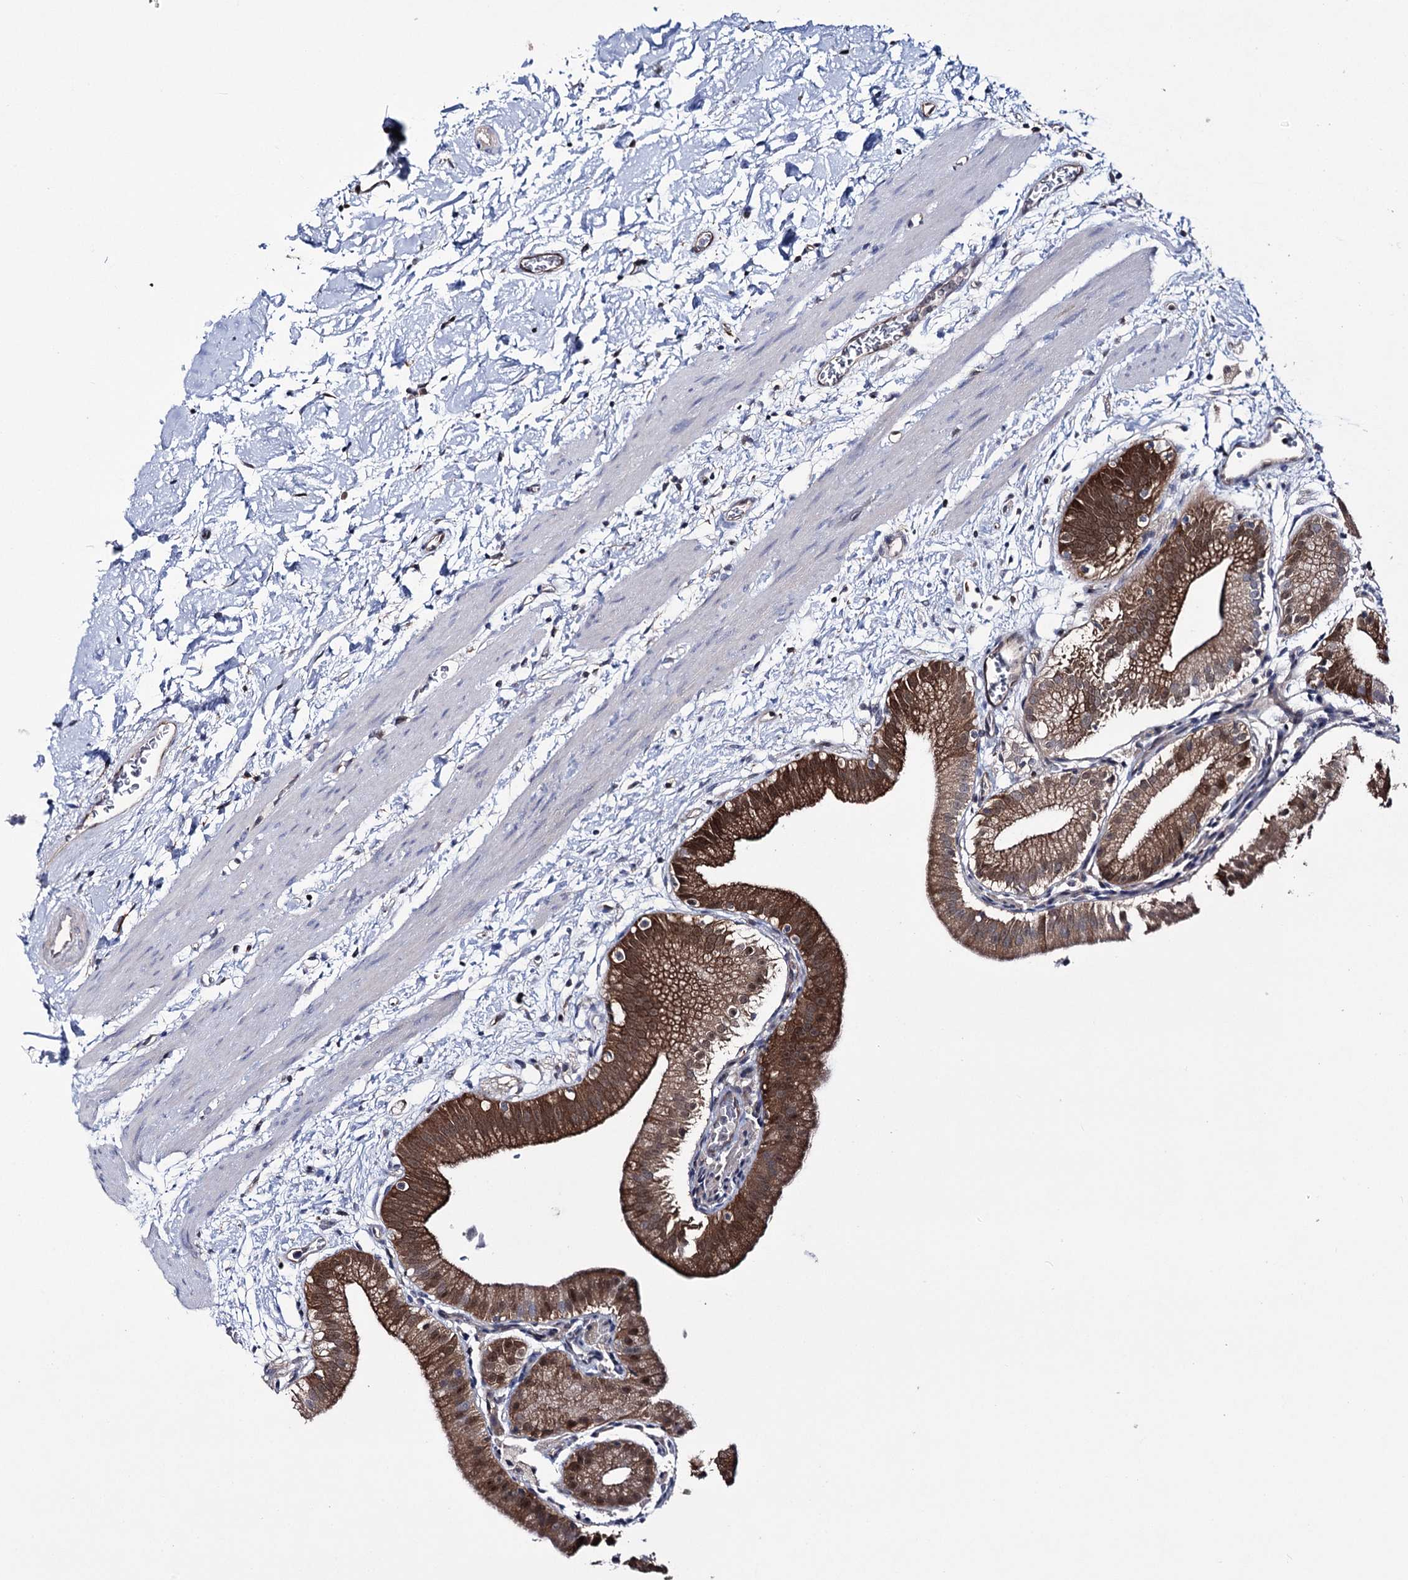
{"staining": {"intensity": "strong", "quantity": ">75%", "location": "cytoplasmic/membranous,nuclear"}, "tissue": "gallbladder", "cell_type": "Glandular cells", "image_type": "normal", "snomed": [{"axis": "morphology", "description": "Normal tissue, NOS"}, {"axis": "topography", "description": "Gallbladder"}], "caption": "Brown immunohistochemical staining in benign gallbladder displays strong cytoplasmic/membranous,nuclear staining in approximately >75% of glandular cells.", "gene": "PTER", "patient": {"sex": "male", "age": 55}}